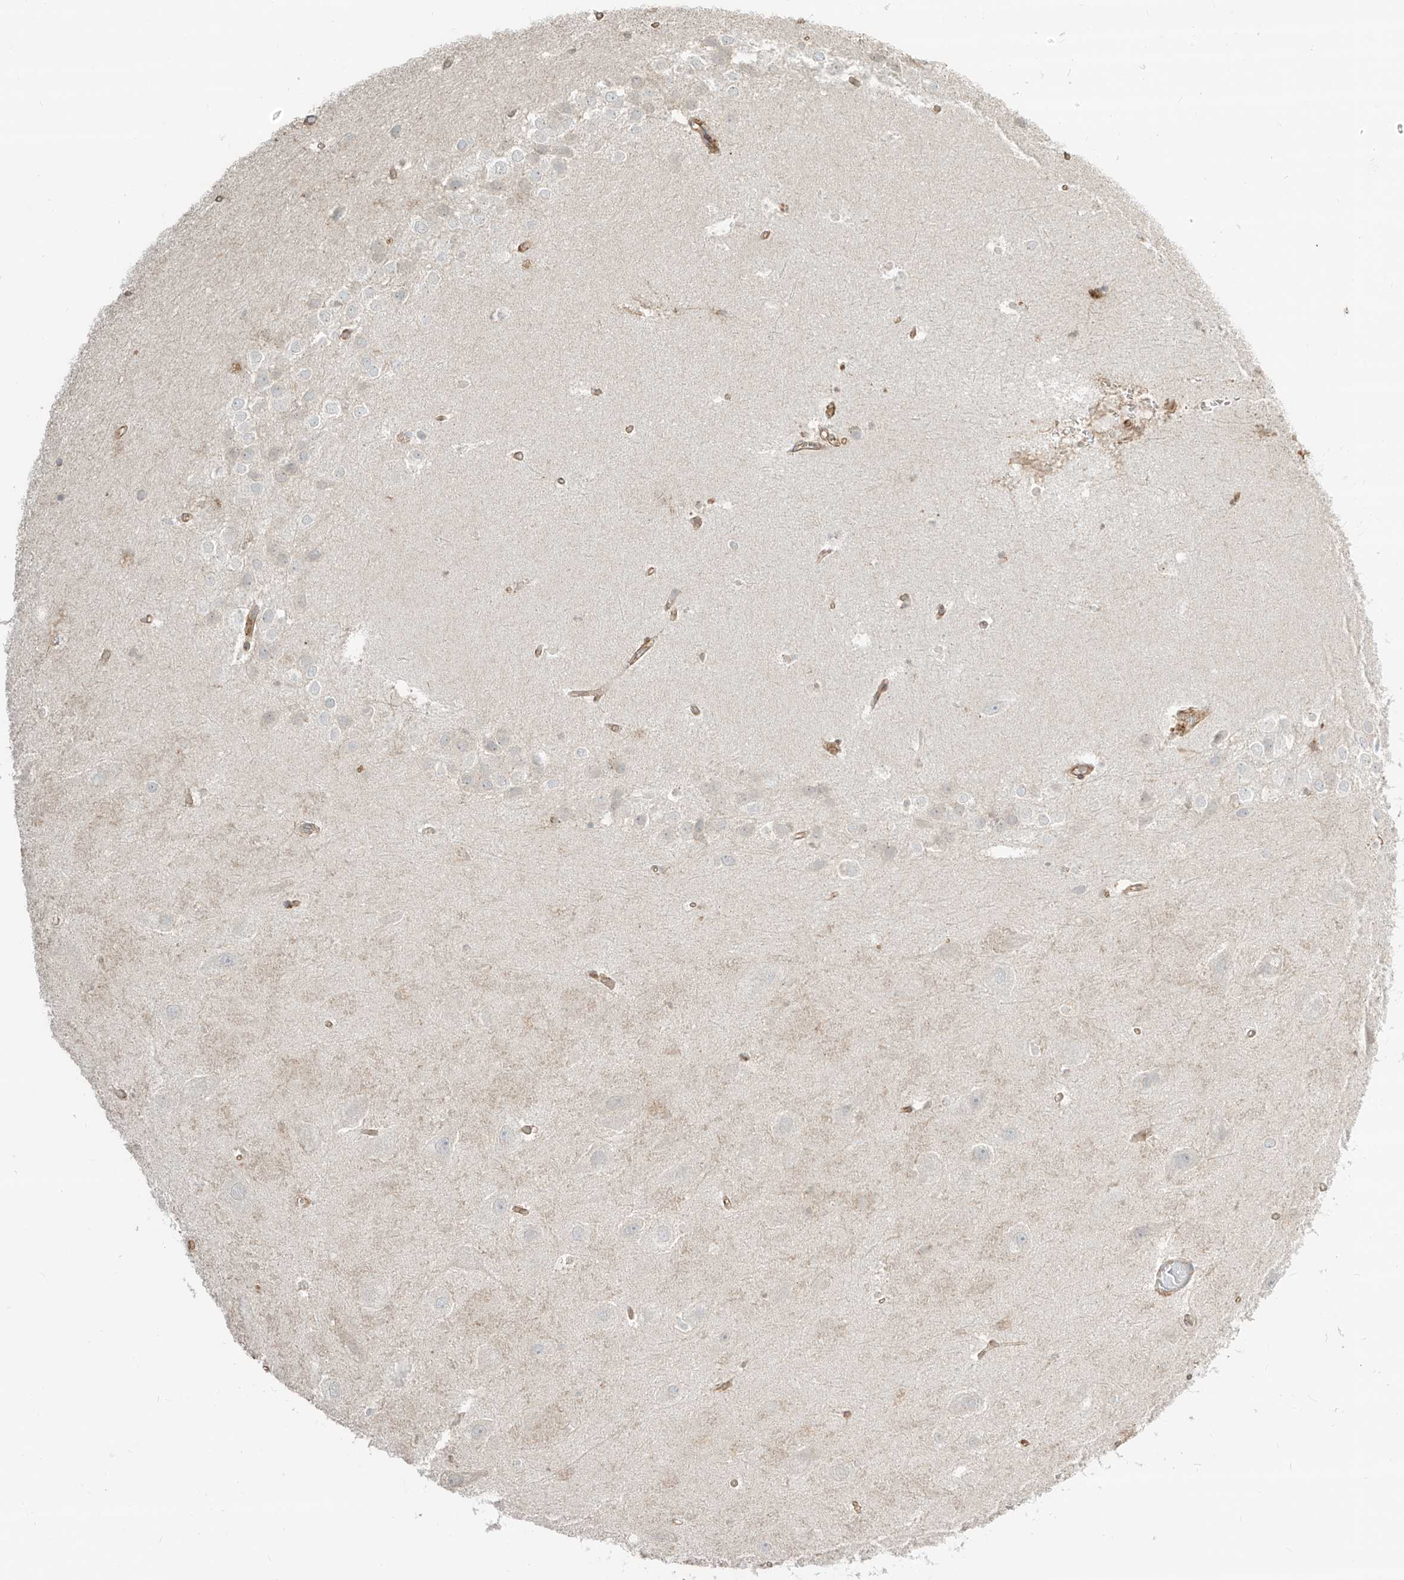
{"staining": {"intensity": "moderate", "quantity": "<25%", "location": "cytoplasmic/membranous"}, "tissue": "hippocampus", "cell_type": "Glial cells", "image_type": "normal", "snomed": [{"axis": "morphology", "description": "Normal tissue, NOS"}, {"axis": "topography", "description": "Hippocampus"}], "caption": "DAB (3,3'-diaminobenzidine) immunohistochemical staining of normal human hippocampus demonstrates moderate cytoplasmic/membranous protein staining in approximately <25% of glial cells. Nuclei are stained in blue.", "gene": "CCDC115", "patient": {"sex": "female", "age": 52}}